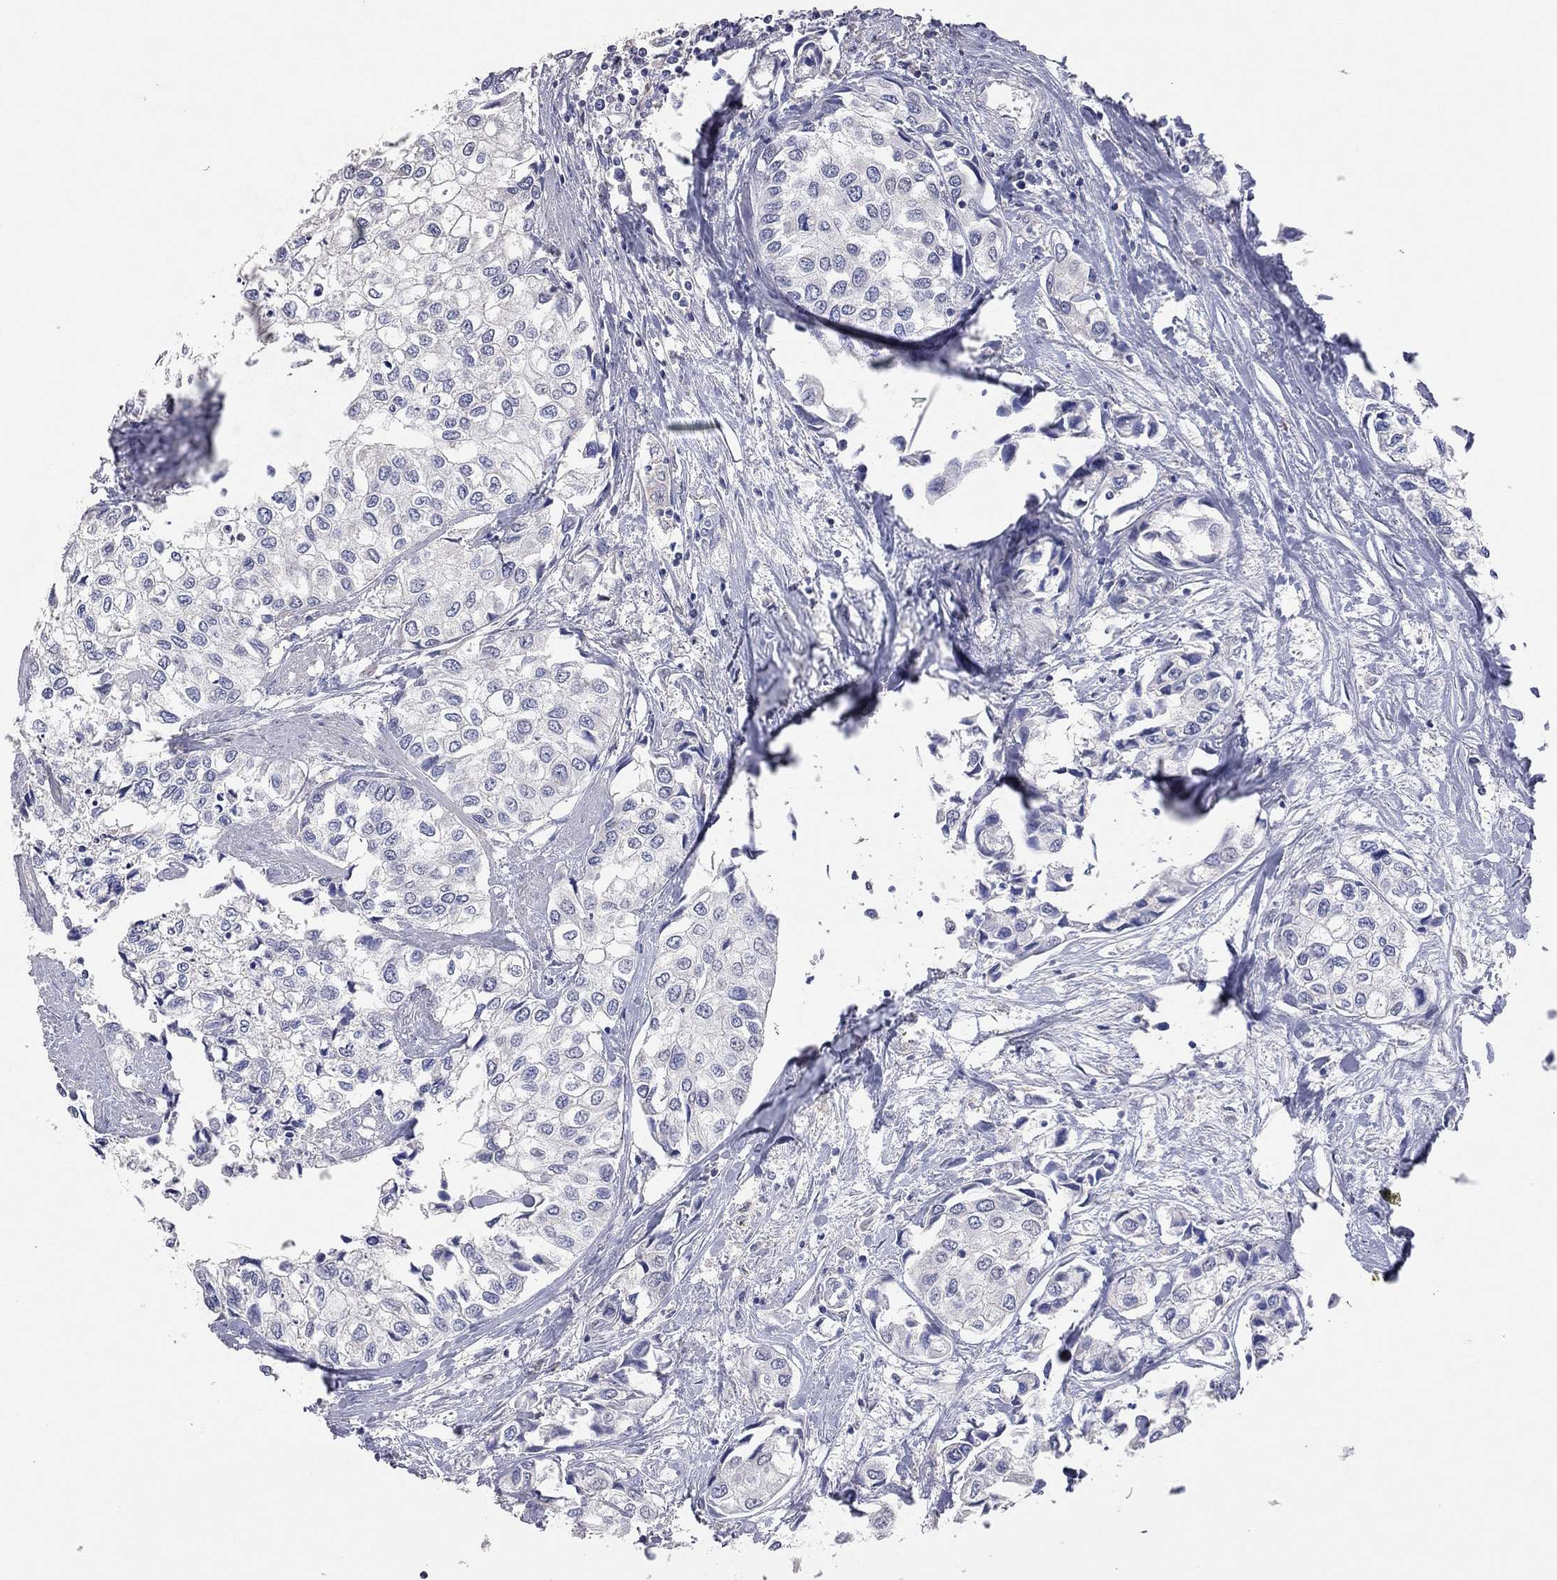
{"staining": {"intensity": "negative", "quantity": "none", "location": "none"}, "tissue": "urothelial cancer", "cell_type": "Tumor cells", "image_type": "cancer", "snomed": [{"axis": "morphology", "description": "Urothelial carcinoma, High grade"}, {"axis": "topography", "description": "Urinary bladder"}], "caption": "Tumor cells show no significant positivity in urothelial carcinoma (high-grade). (Stains: DAB (3,3'-diaminobenzidine) immunohistochemistry with hematoxylin counter stain, Microscopy: brightfield microscopy at high magnification).", "gene": "MMP13", "patient": {"sex": "male", "age": 73}}